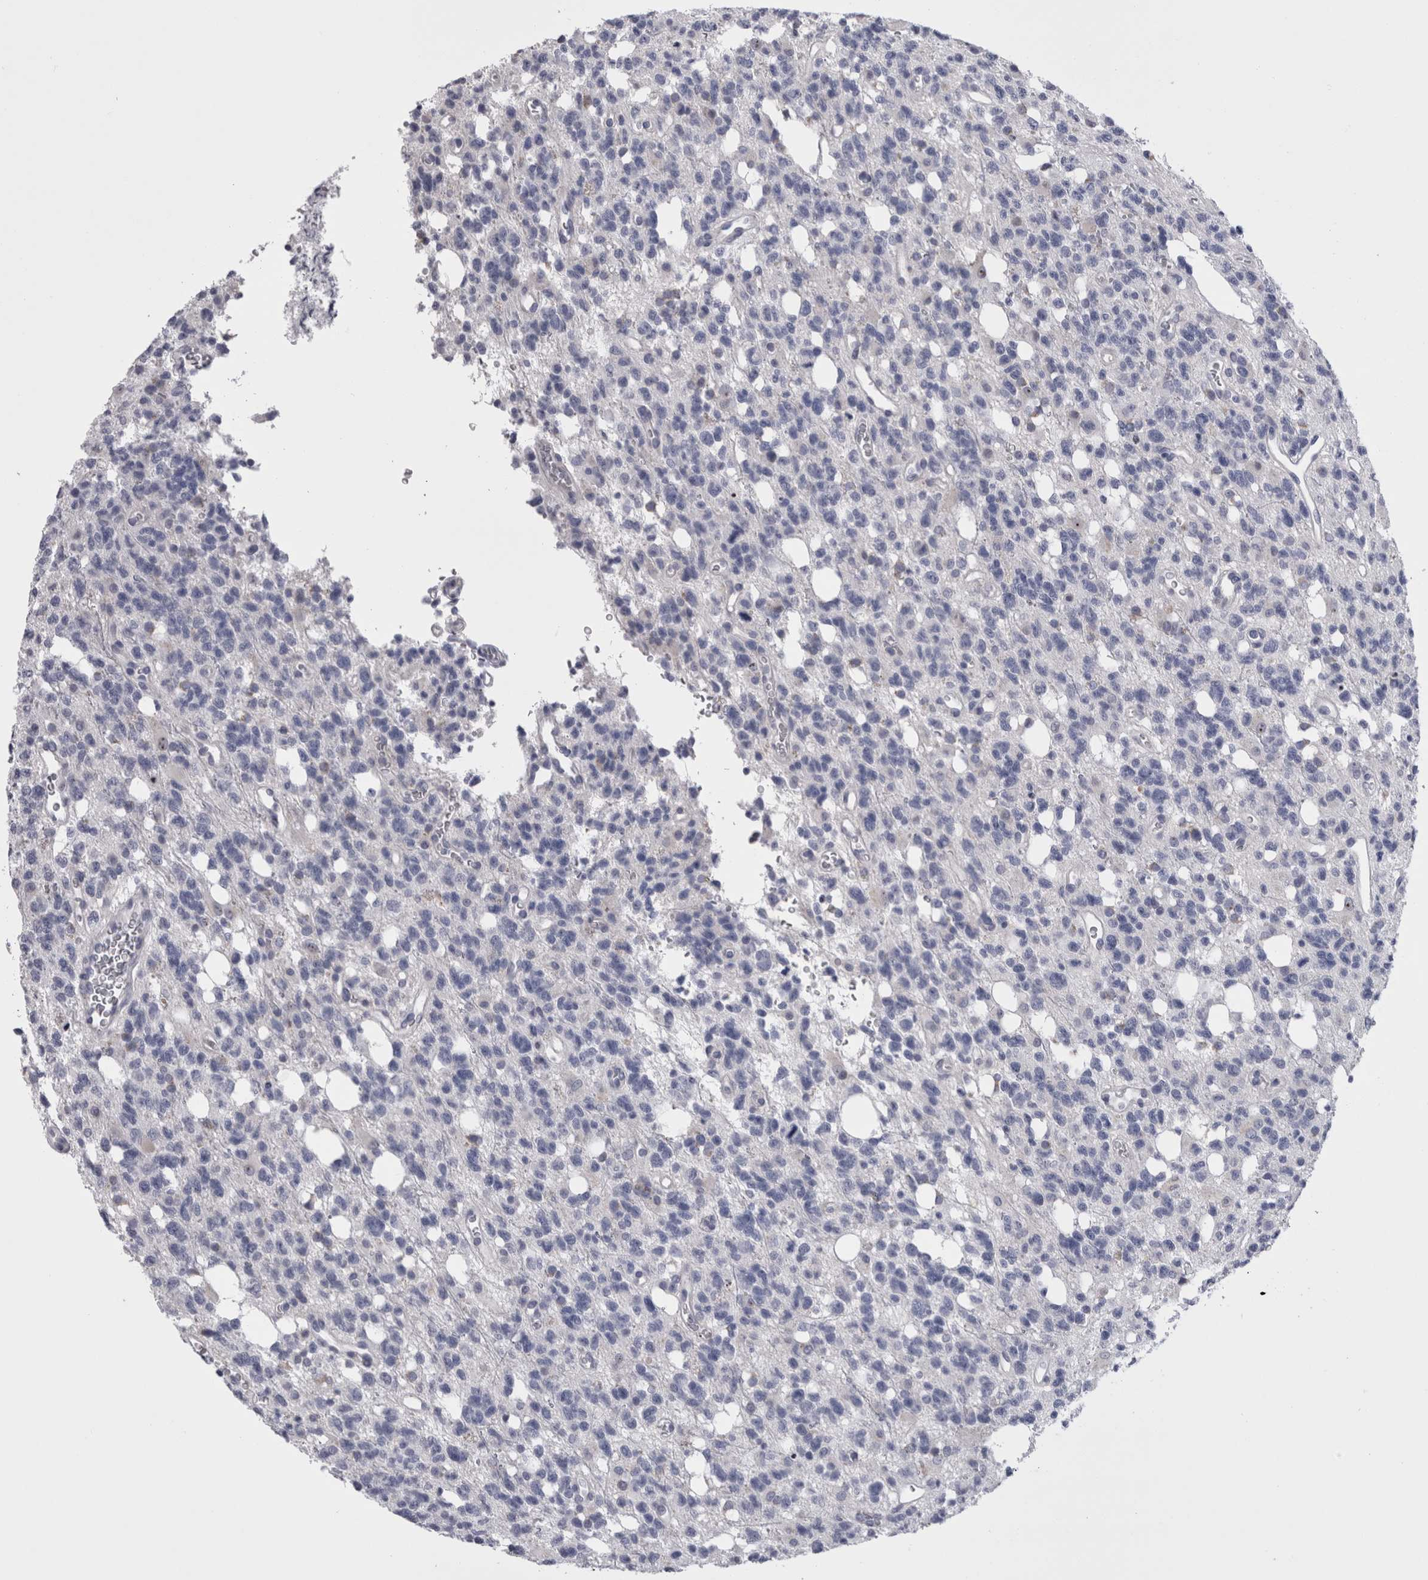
{"staining": {"intensity": "negative", "quantity": "none", "location": "none"}, "tissue": "glioma", "cell_type": "Tumor cells", "image_type": "cancer", "snomed": [{"axis": "morphology", "description": "Glioma, malignant, High grade"}, {"axis": "topography", "description": "Brain"}], "caption": "IHC image of neoplastic tissue: human glioma stained with DAB (3,3'-diaminobenzidine) displays no significant protein staining in tumor cells.", "gene": "PWP2", "patient": {"sex": "female", "age": 62}}